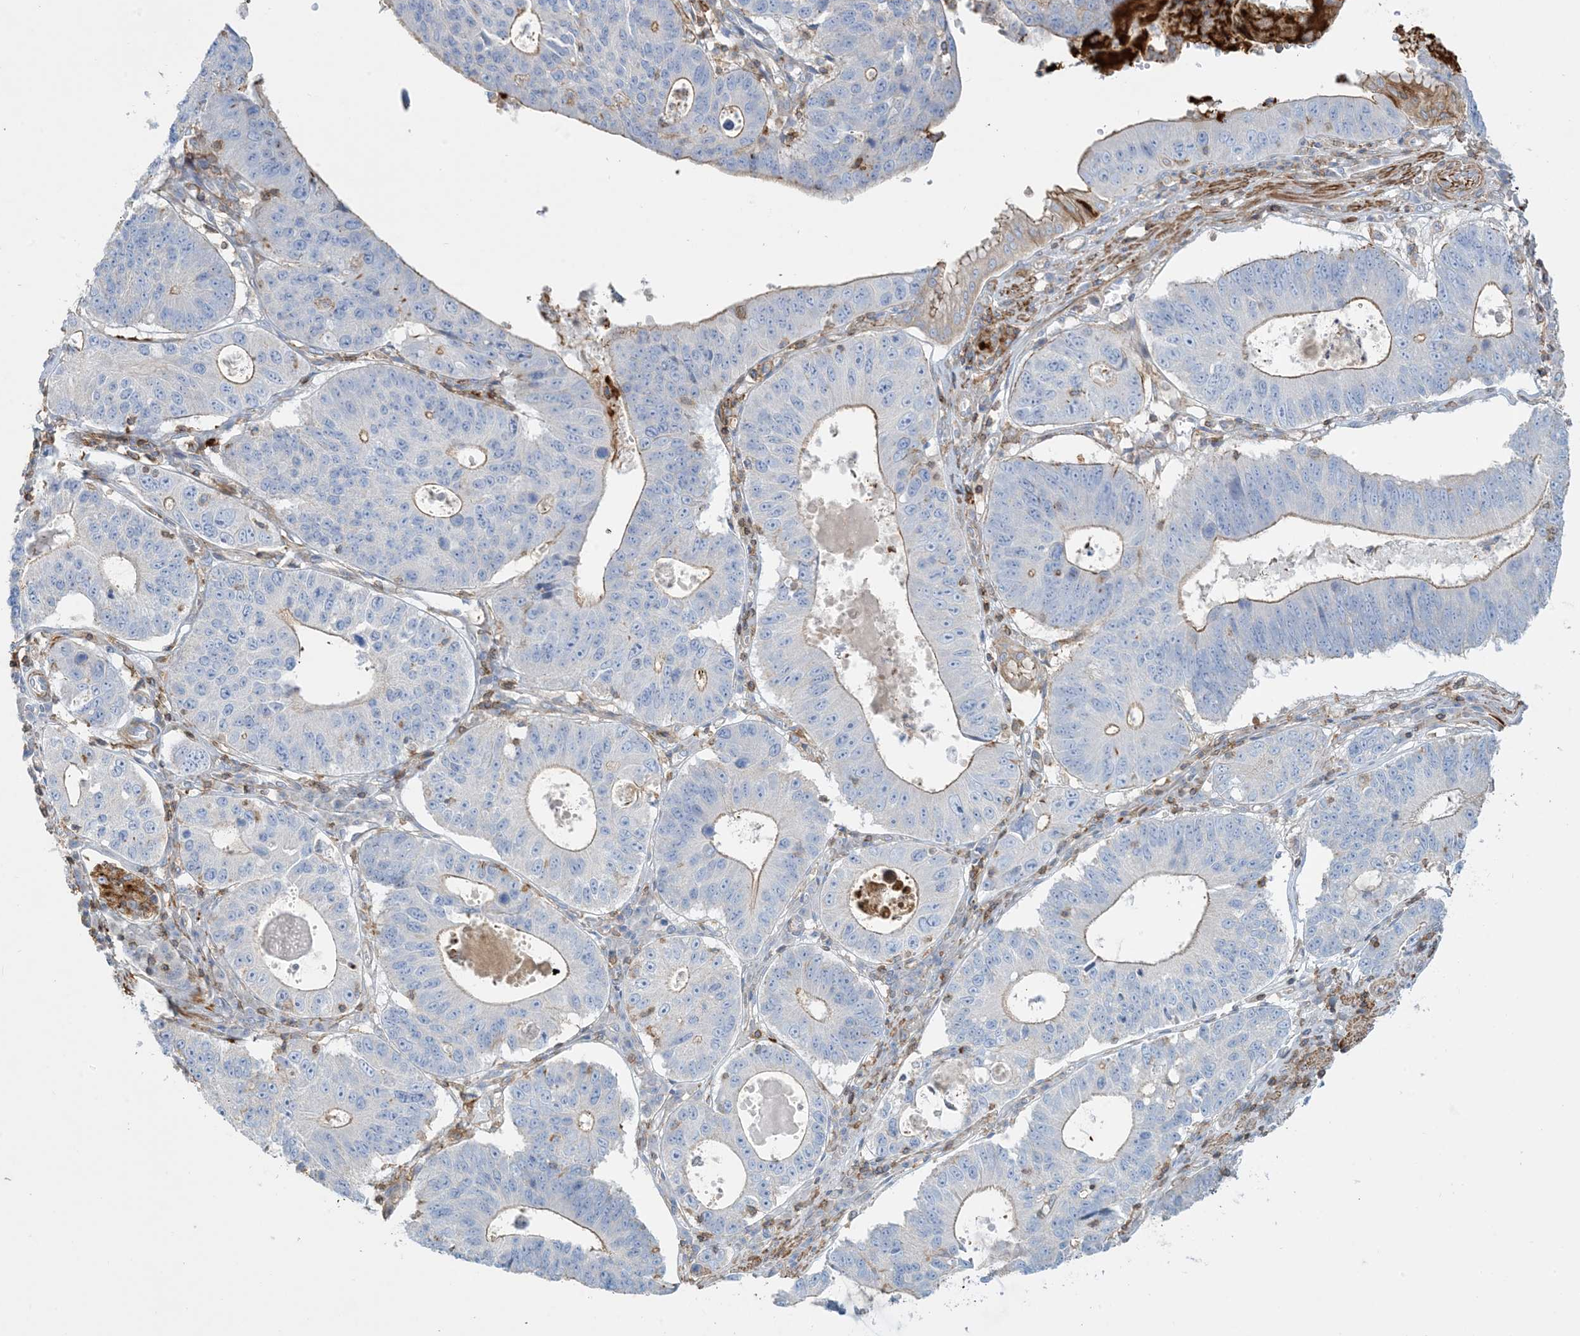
{"staining": {"intensity": "weak", "quantity": "25%-75%", "location": "cytoplasmic/membranous"}, "tissue": "stomach cancer", "cell_type": "Tumor cells", "image_type": "cancer", "snomed": [{"axis": "morphology", "description": "Adenocarcinoma, NOS"}, {"axis": "topography", "description": "Stomach"}], "caption": "Protein analysis of adenocarcinoma (stomach) tissue shows weak cytoplasmic/membranous staining in approximately 25%-75% of tumor cells.", "gene": "GTF3C2", "patient": {"sex": "male", "age": 59}}